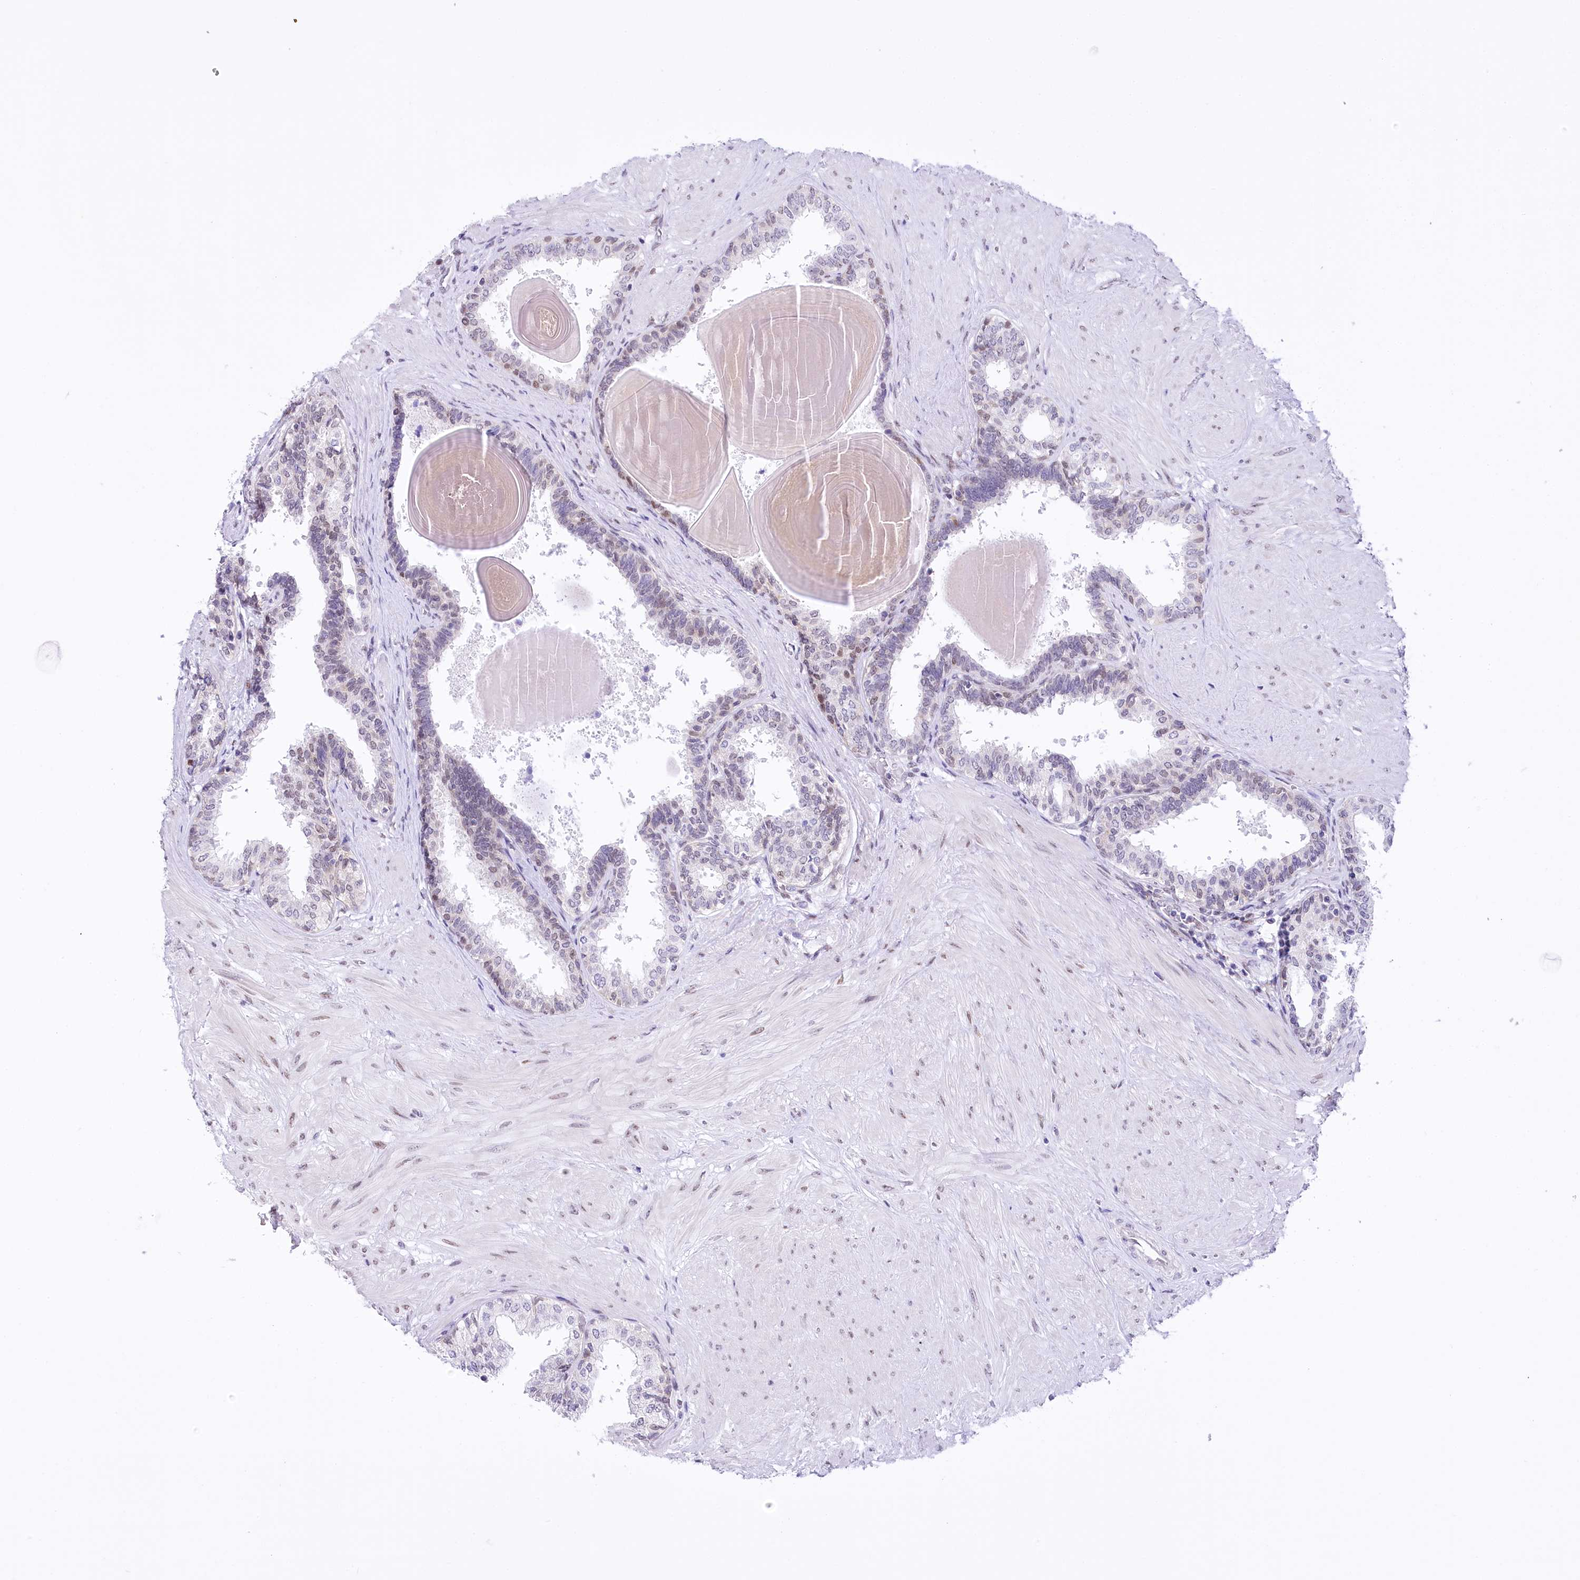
{"staining": {"intensity": "moderate", "quantity": "25%-75%", "location": "nuclear"}, "tissue": "prostate", "cell_type": "Glandular cells", "image_type": "normal", "snomed": [{"axis": "morphology", "description": "Normal tissue, NOS"}, {"axis": "topography", "description": "Prostate"}], "caption": "Moderate nuclear staining for a protein is present in approximately 25%-75% of glandular cells of normal prostate using immunohistochemistry.", "gene": "HNRNPA0", "patient": {"sex": "male", "age": 48}}